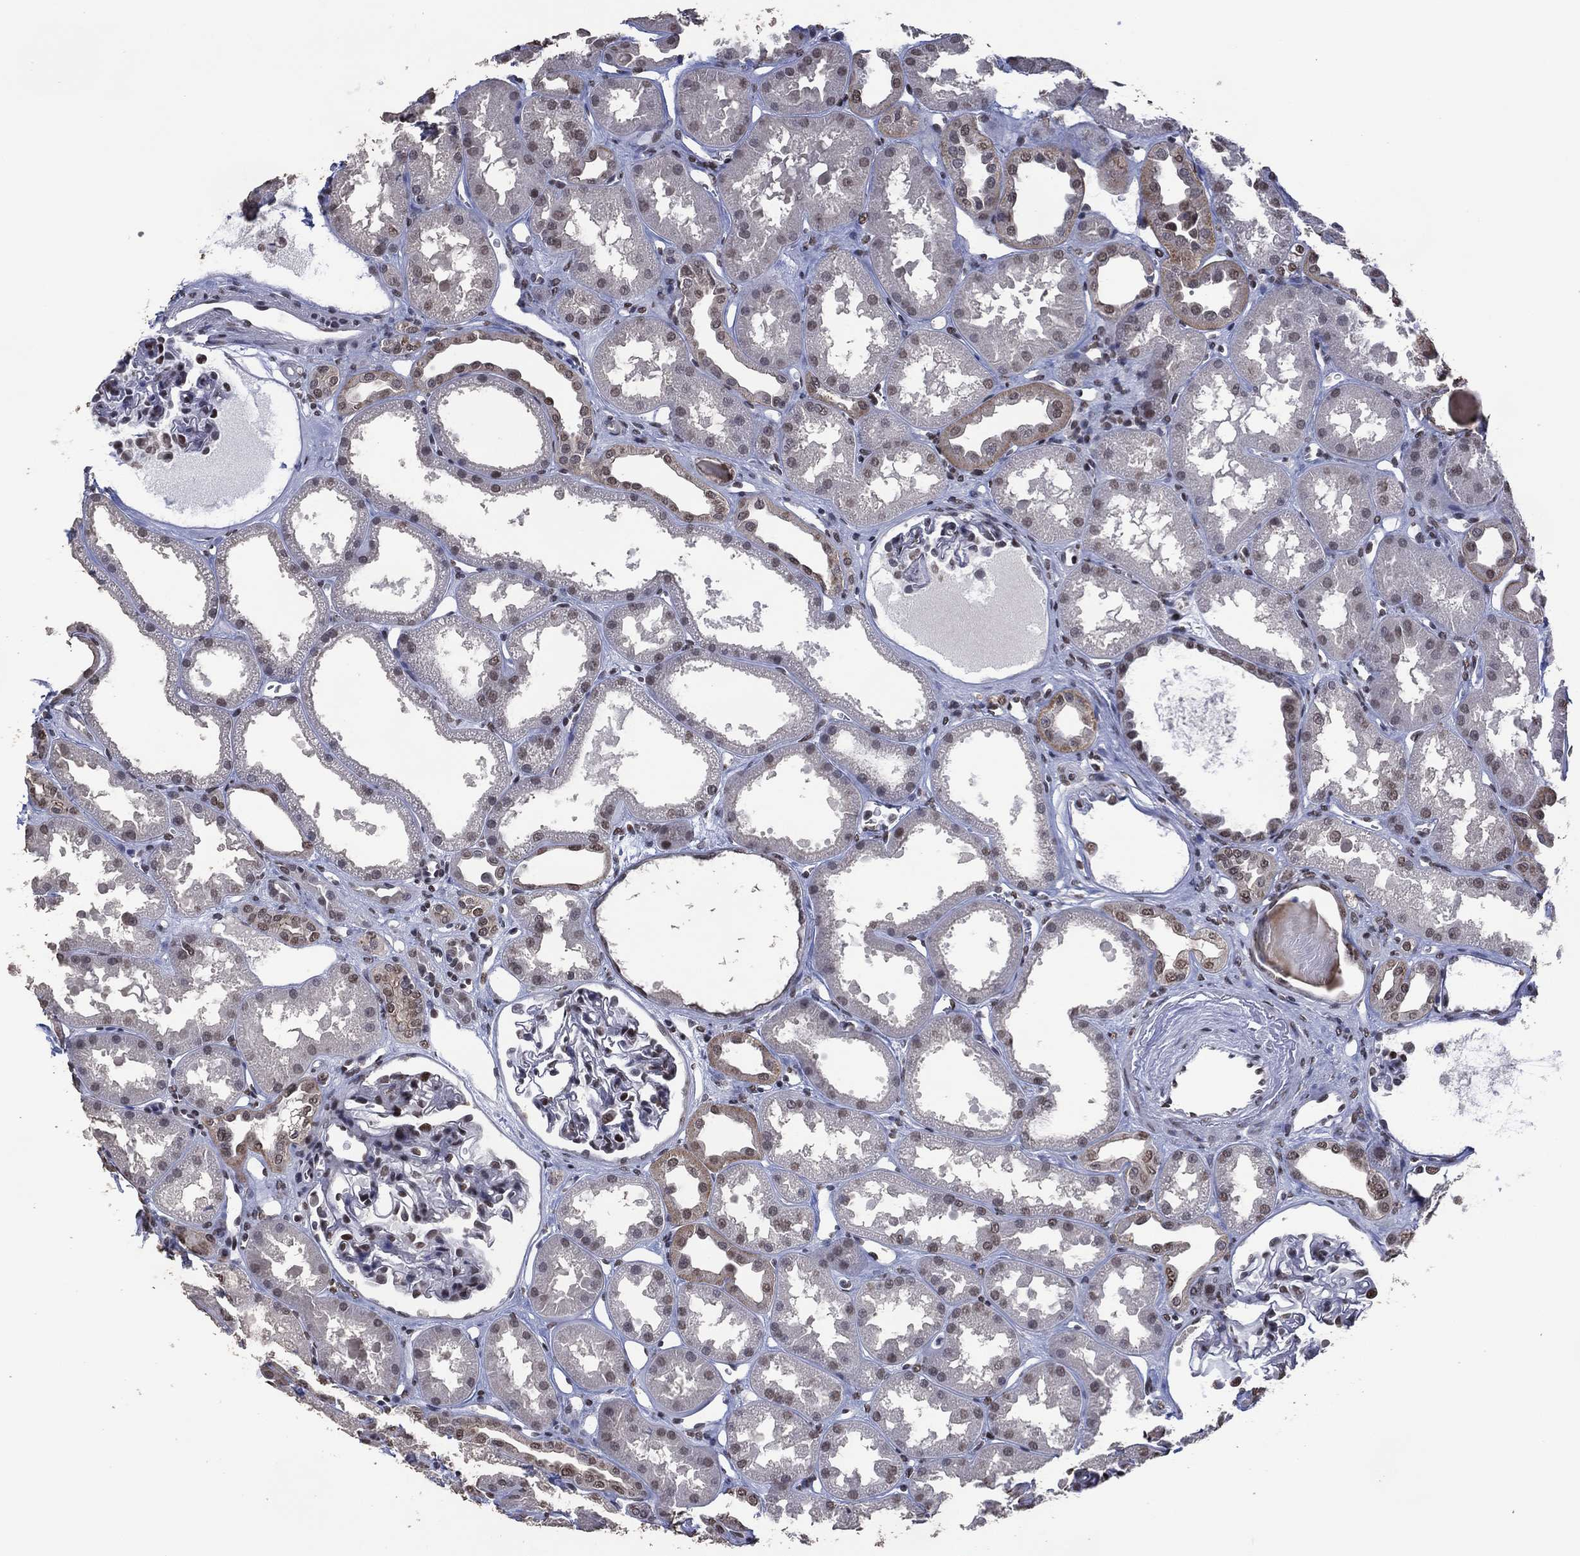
{"staining": {"intensity": "moderate", "quantity": "<25%", "location": "nuclear"}, "tissue": "kidney", "cell_type": "Cells in glomeruli", "image_type": "normal", "snomed": [{"axis": "morphology", "description": "Normal tissue, NOS"}, {"axis": "topography", "description": "Kidney"}], "caption": "IHC micrograph of normal kidney stained for a protein (brown), which exhibits low levels of moderate nuclear staining in approximately <25% of cells in glomeruli.", "gene": "EHMT1", "patient": {"sex": "male", "age": 61}}